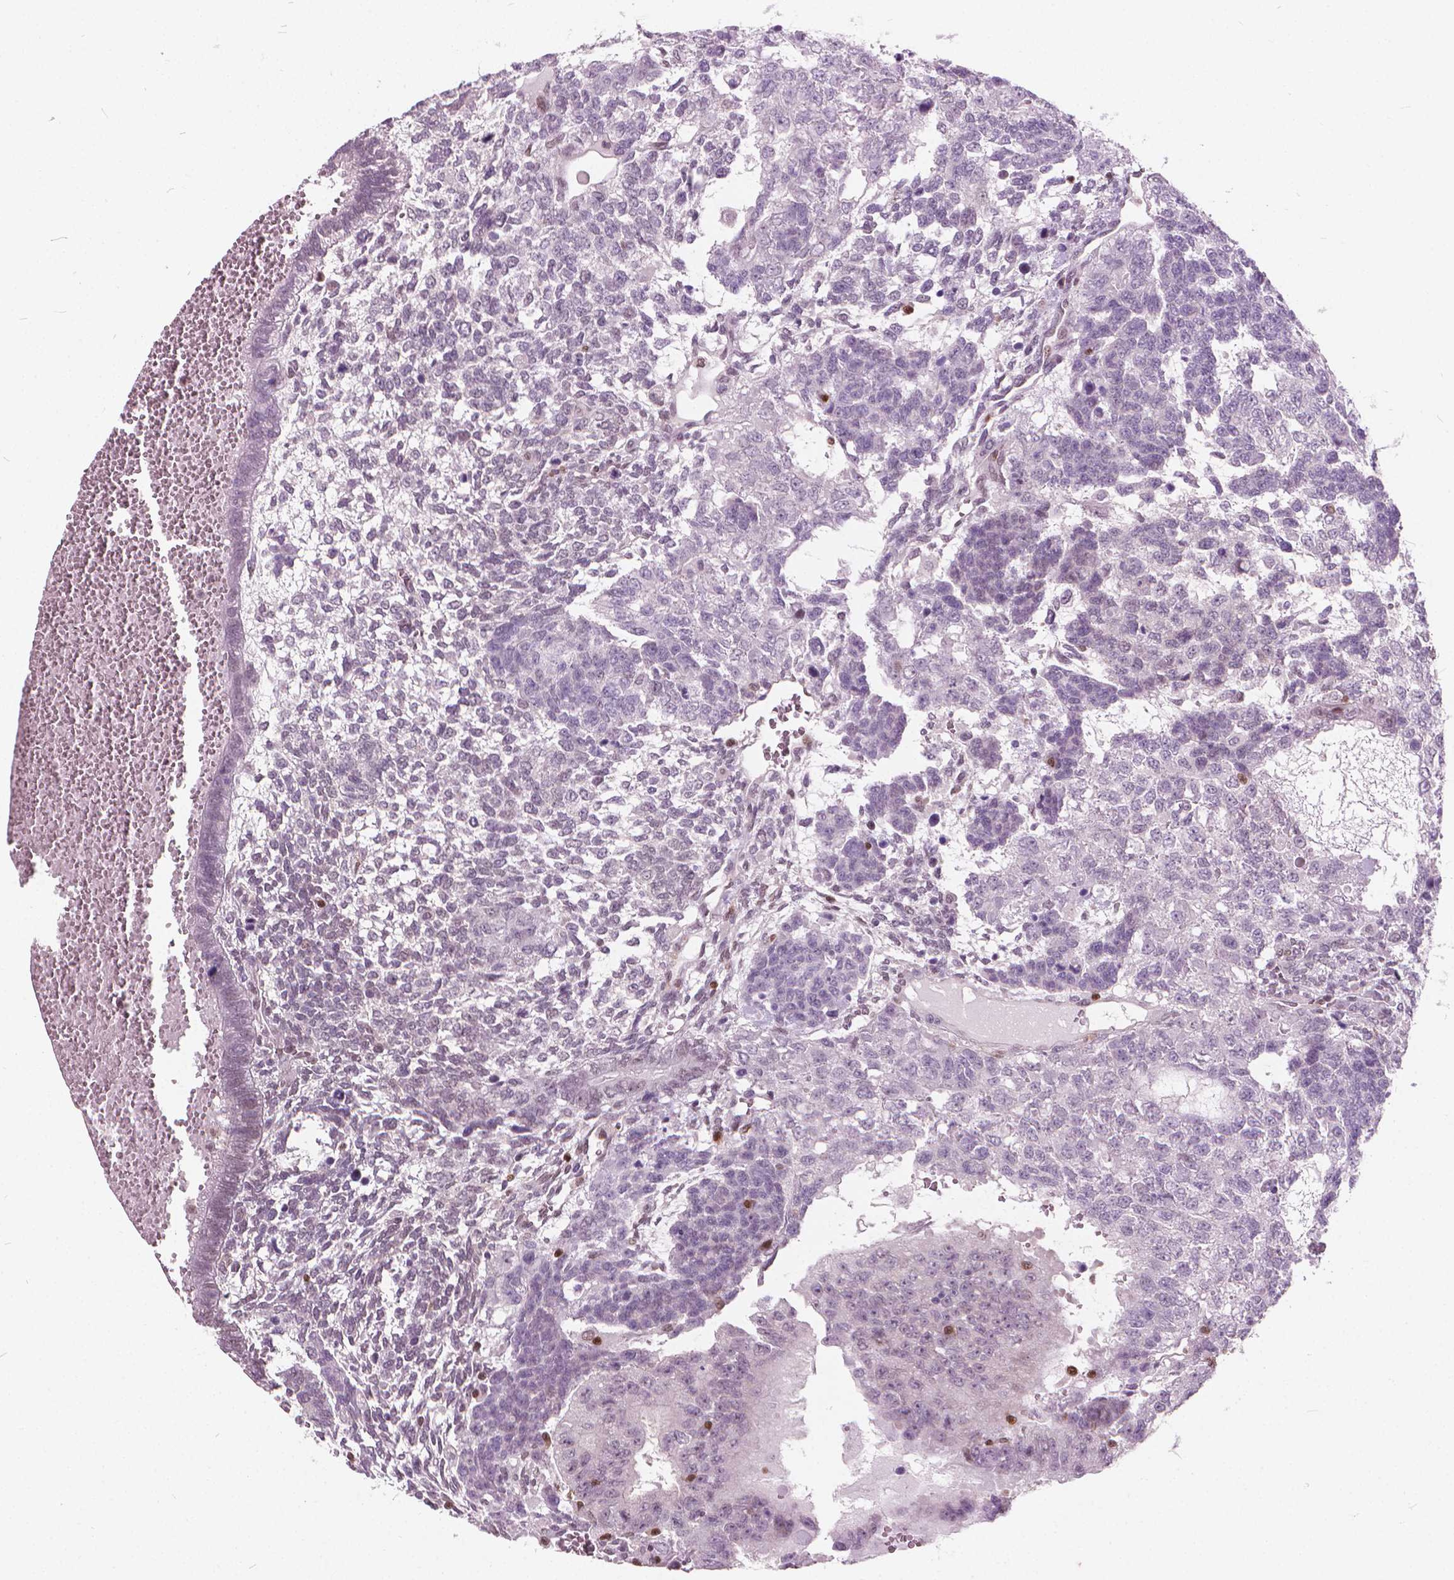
{"staining": {"intensity": "weak", "quantity": "<25%", "location": "nuclear"}, "tissue": "testis cancer", "cell_type": "Tumor cells", "image_type": "cancer", "snomed": [{"axis": "morphology", "description": "Normal tissue, NOS"}, {"axis": "morphology", "description": "Carcinoma, Embryonal, NOS"}, {"axis": "topography", "description": "Testis"}, {"axis": "topography", "description": "Epididymis"}], "caption": "There is no significant staining in tumor cells of testis cancer (embryonal carcinoma).", "gene": "STAT5B", "patient": {"sex": "male", "age": 23}}